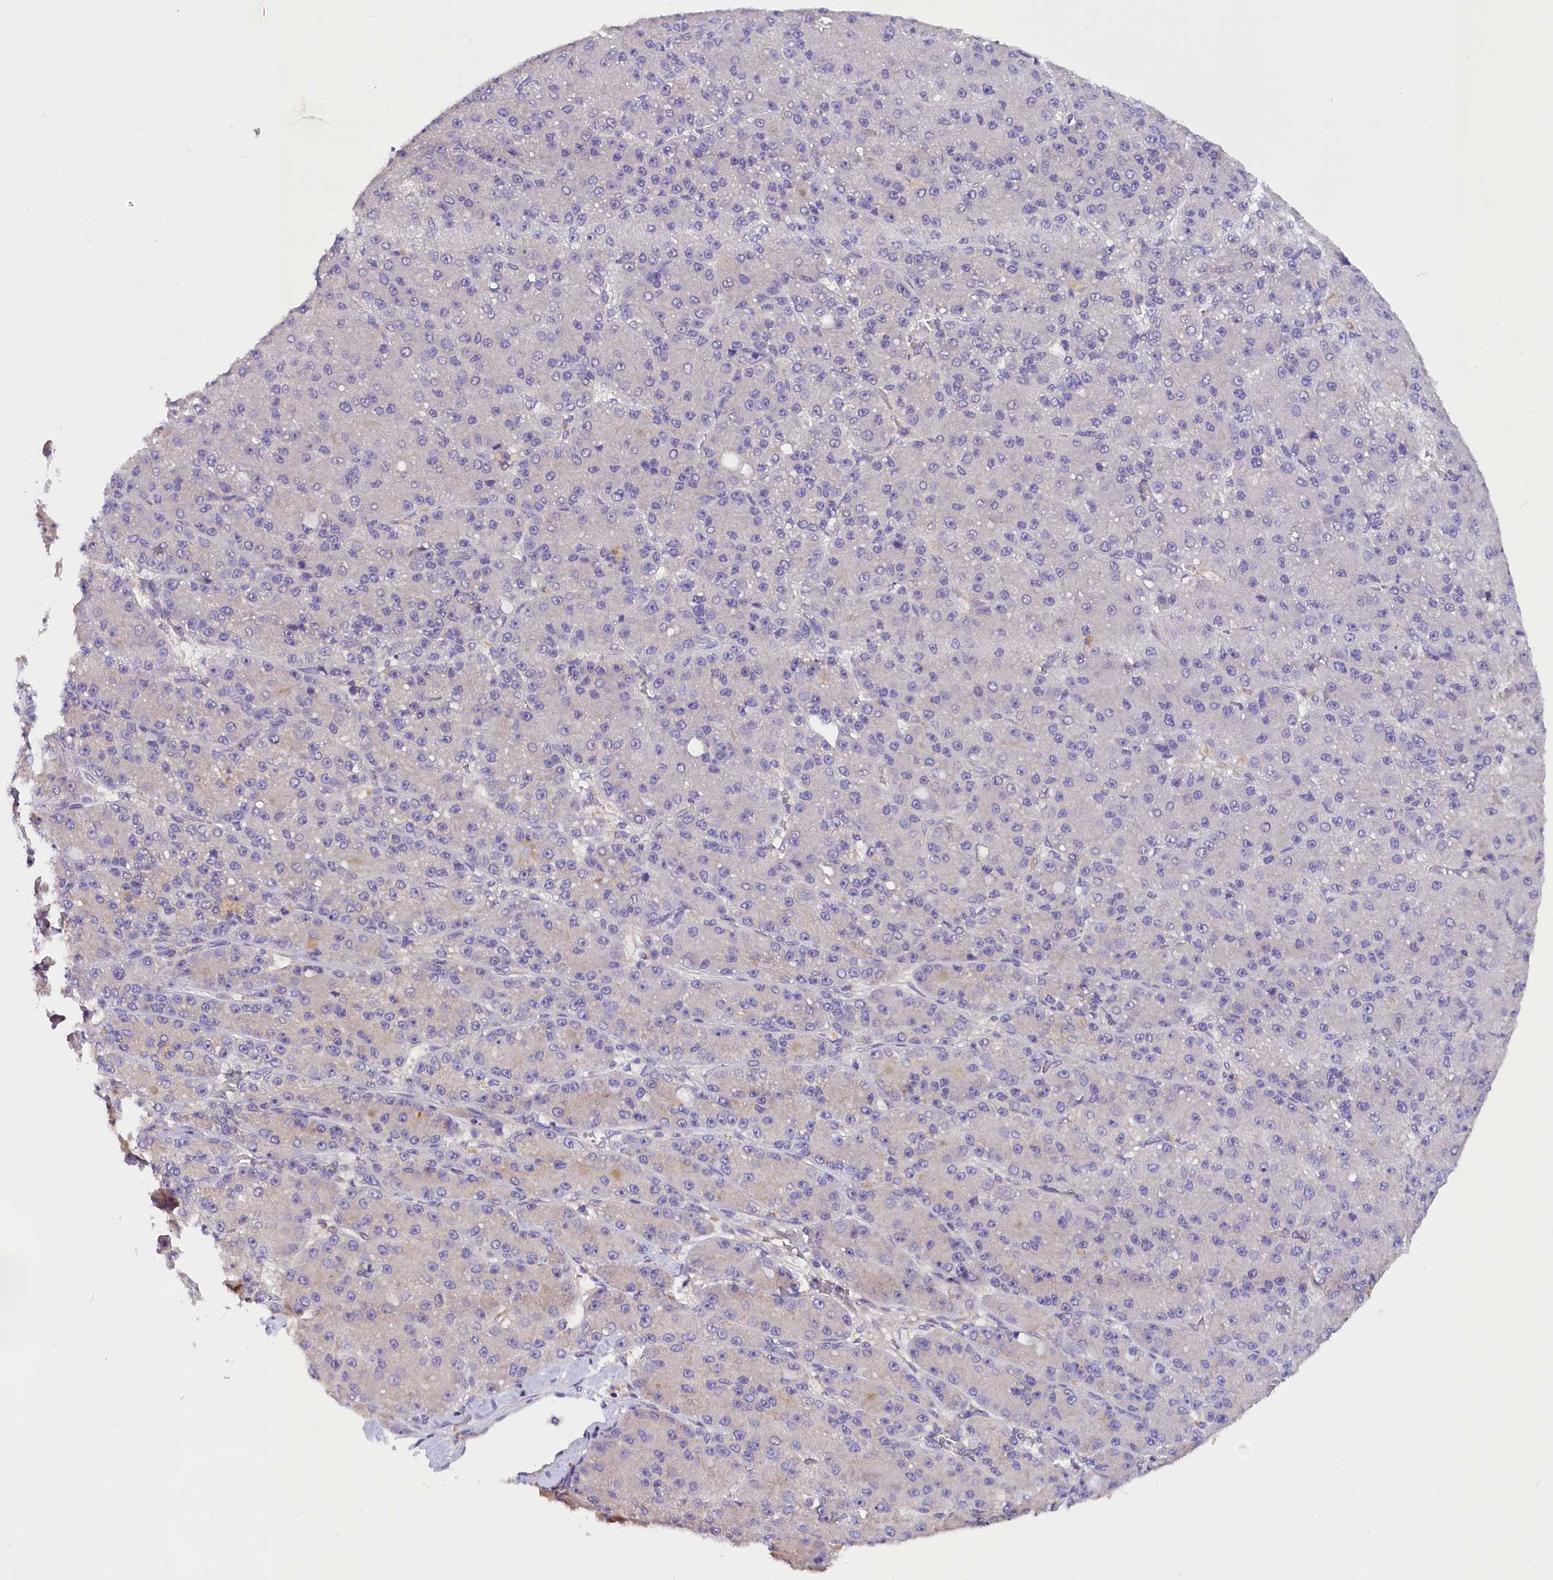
{"staining": {"intensity": "negative", "quantity": "none", "location": "none"}, "tissue": "liver cancer", "cell_type": "Tumor cells", "image_type": "cancer", "snomed": [{"axis": "morphology", "description": "Carcinoma, Hepatocellular, NOS"}, {"axis": "topography", "description": "Liver"}], "caption": "Immunohistochemistry (IHC) micrograph of hepatocellular carcinoma (liver) stained for a protein (brown), which exhibits no expression in tumor cells.", "gene": "AP3B2", "patient": {"sex": "male", "age": 67}}